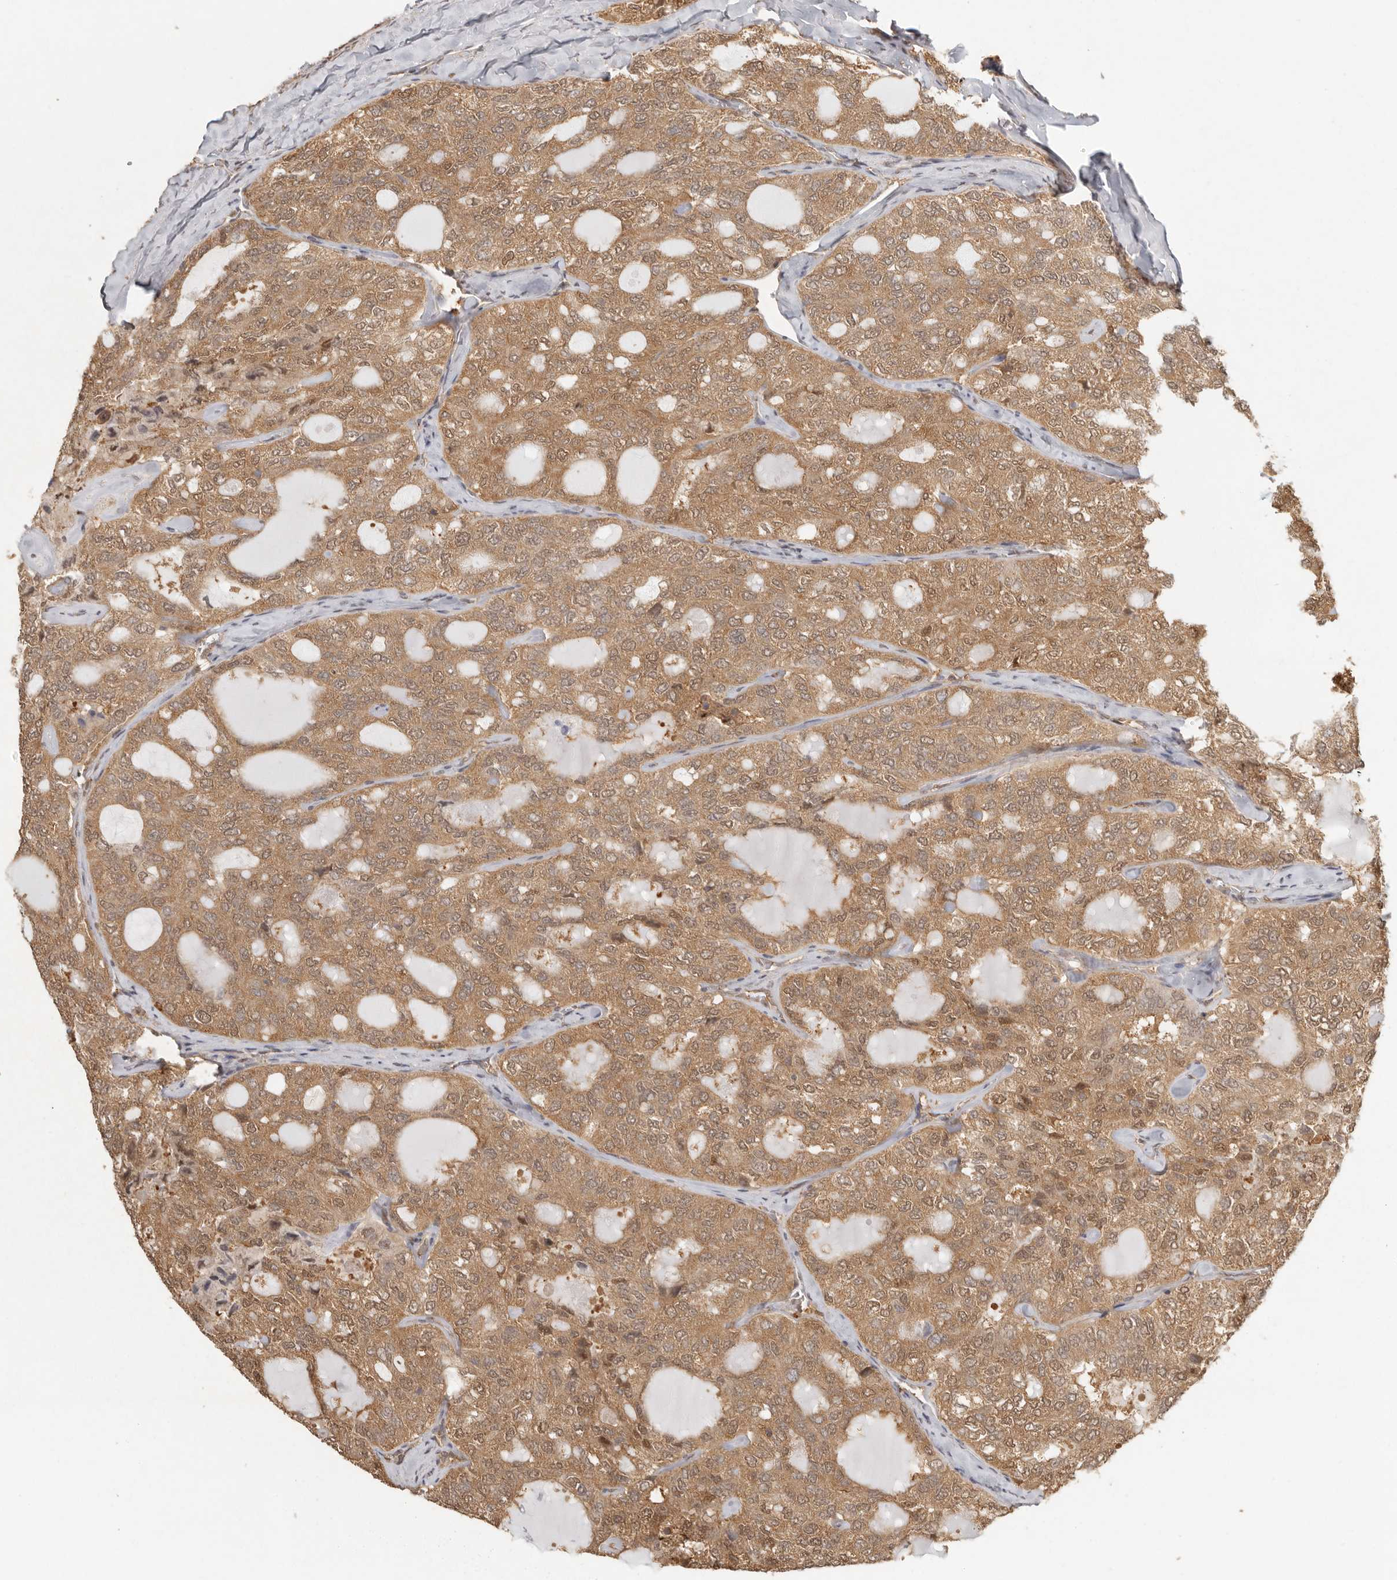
{"staining": {"intensity": "moderate", "quantity": ">75%", "location": "cytoplasmic/membranous,nuclear"}, "tissue": "thyroid cancer", "cell_type": "Tumor cells", "image_type": "cancer", "snomed": [{"axis": "morphology", "description": "Follicular adenoma carcinoma, NOS"}, {"axis": "topography", "description": "Thyroid gland"}], "caption": "Immunohistochemical staining of follicular adenoma carcinoma (thyroid) shows moderate cytoplasmic/membranous and nuclear protein positivity in about >75% of tumor cells.", "gene": "PSMA5", "patient": {"sex": "male", "age": 75}}